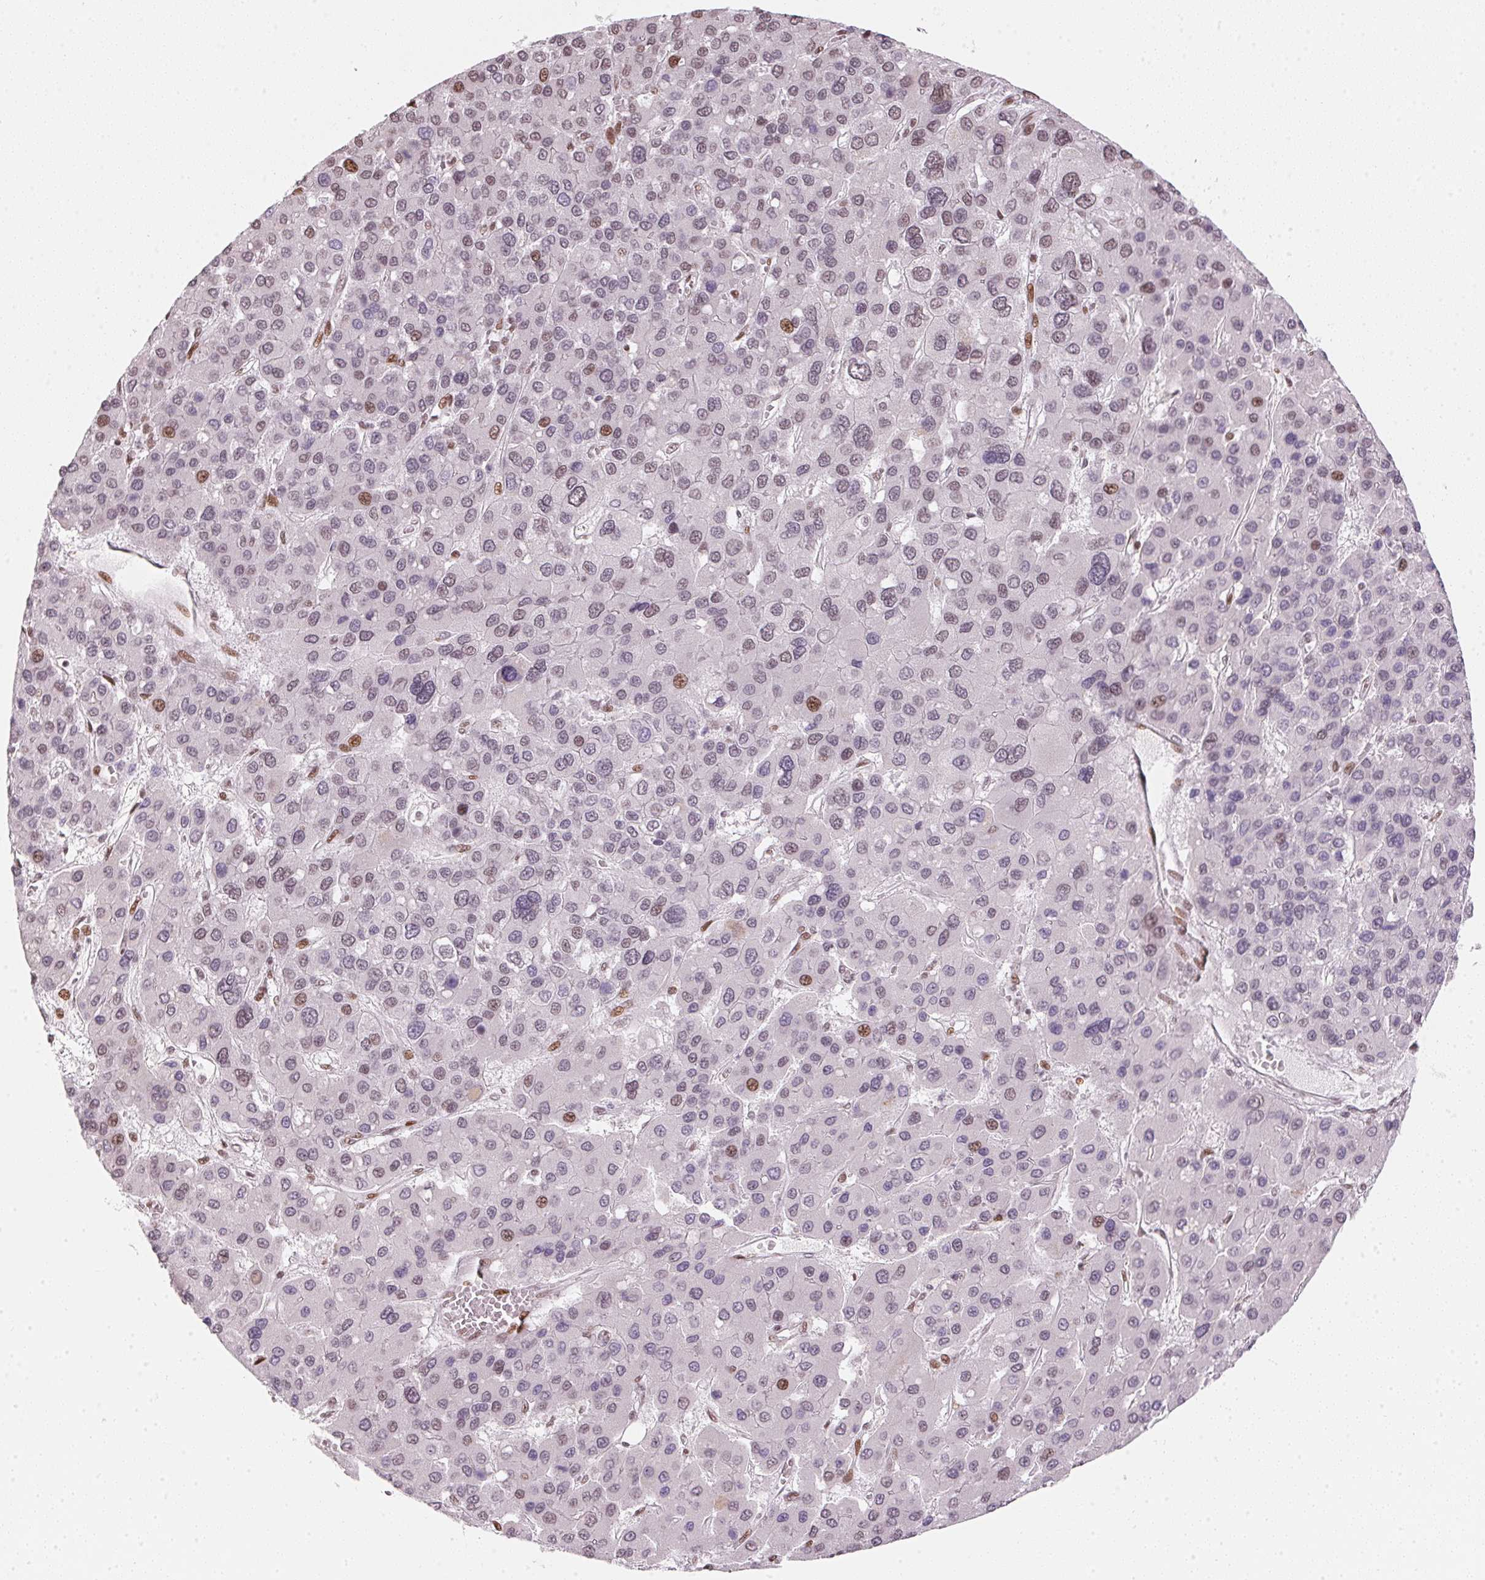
{"staining": {"intensity": "moderate", "quantity": "<25%", "location": "nuclear"}, "tissue": "liver cancer", "cell_type": "Tumor cells", "image_type": "cancer", "snomed": [{"axis": "morphology", "description": "Carcinoma, Hepatocellular, NOS"}, {"axis": "topography", "description": "Liver"}], "caption": "This image displays immunohistochemistry (IHC) staining of hepatocellular carcinoma (liver), with low moderate nuclear expression in approximately <25% of tumor cells.", "gene": "KAT6A", "patient": {"sex": "female", "age": 41}}